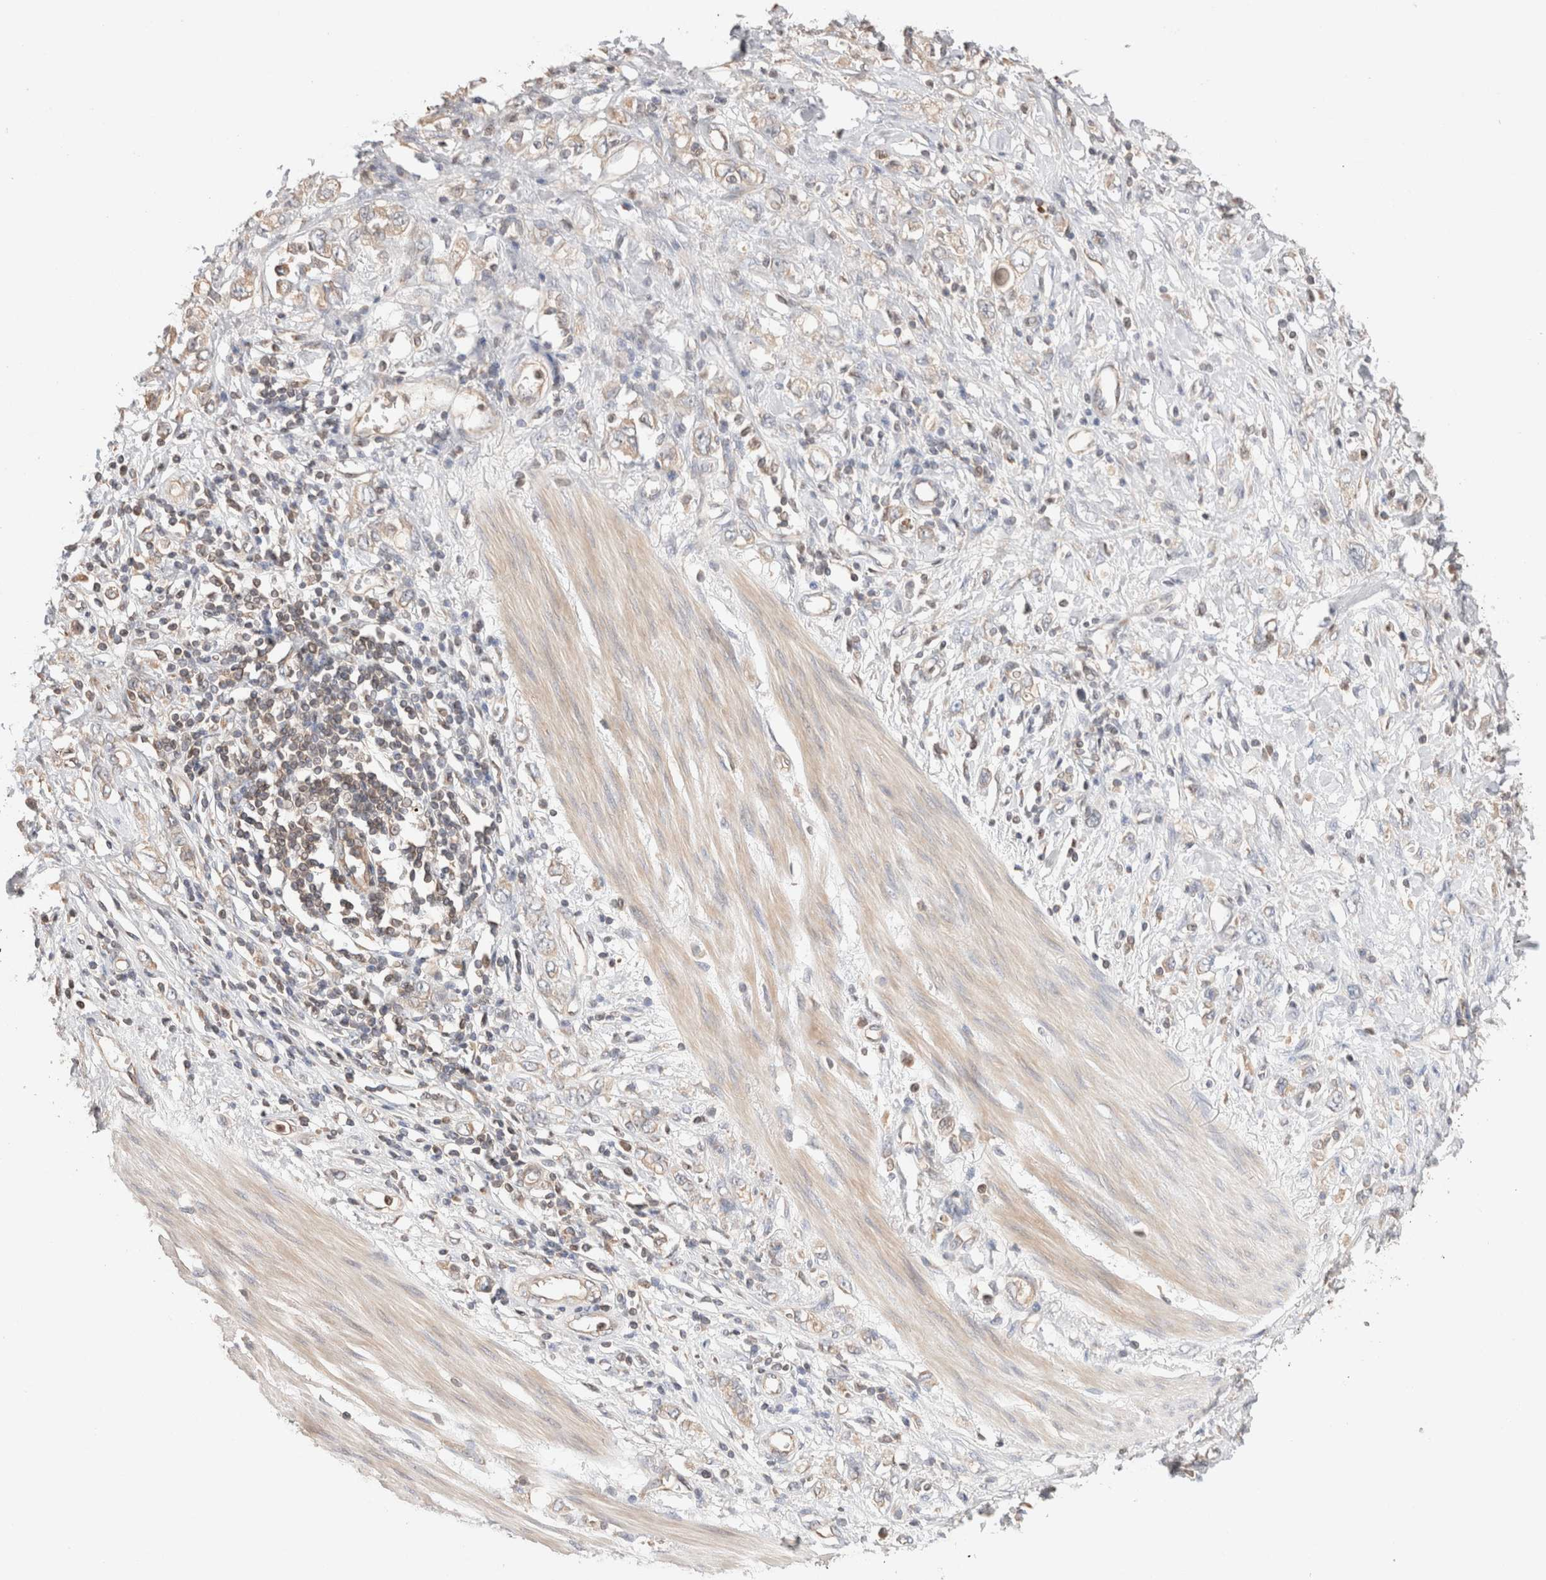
{"staining": {"intensity": "weak", "quantity": ">75%", "location": "cytoplasmic/membranous"}, "tissue": "stomach cancer", "cell_type": "Tumor cells", "image_type": "cancer", "snomed": [{"axis": "morphology", "description": "Adenocarcinoma, NOS"}, {"axis": "topography", "description": "Stomach"}], "caption": "IHC of human stomach cancer (adenocarcinoma) reveals low levels of weak cytoplasmic/membranous staining in approximately >75% of tumor cells. The protein of interest is stained brown, and the nuclei are stained in blue (DAB (3,3'-diaminobenzidine) IHC with brightfield microscopy, high magnification).", "gene": "SIKE1", "patient": {"sex": "female", "age": 76}}